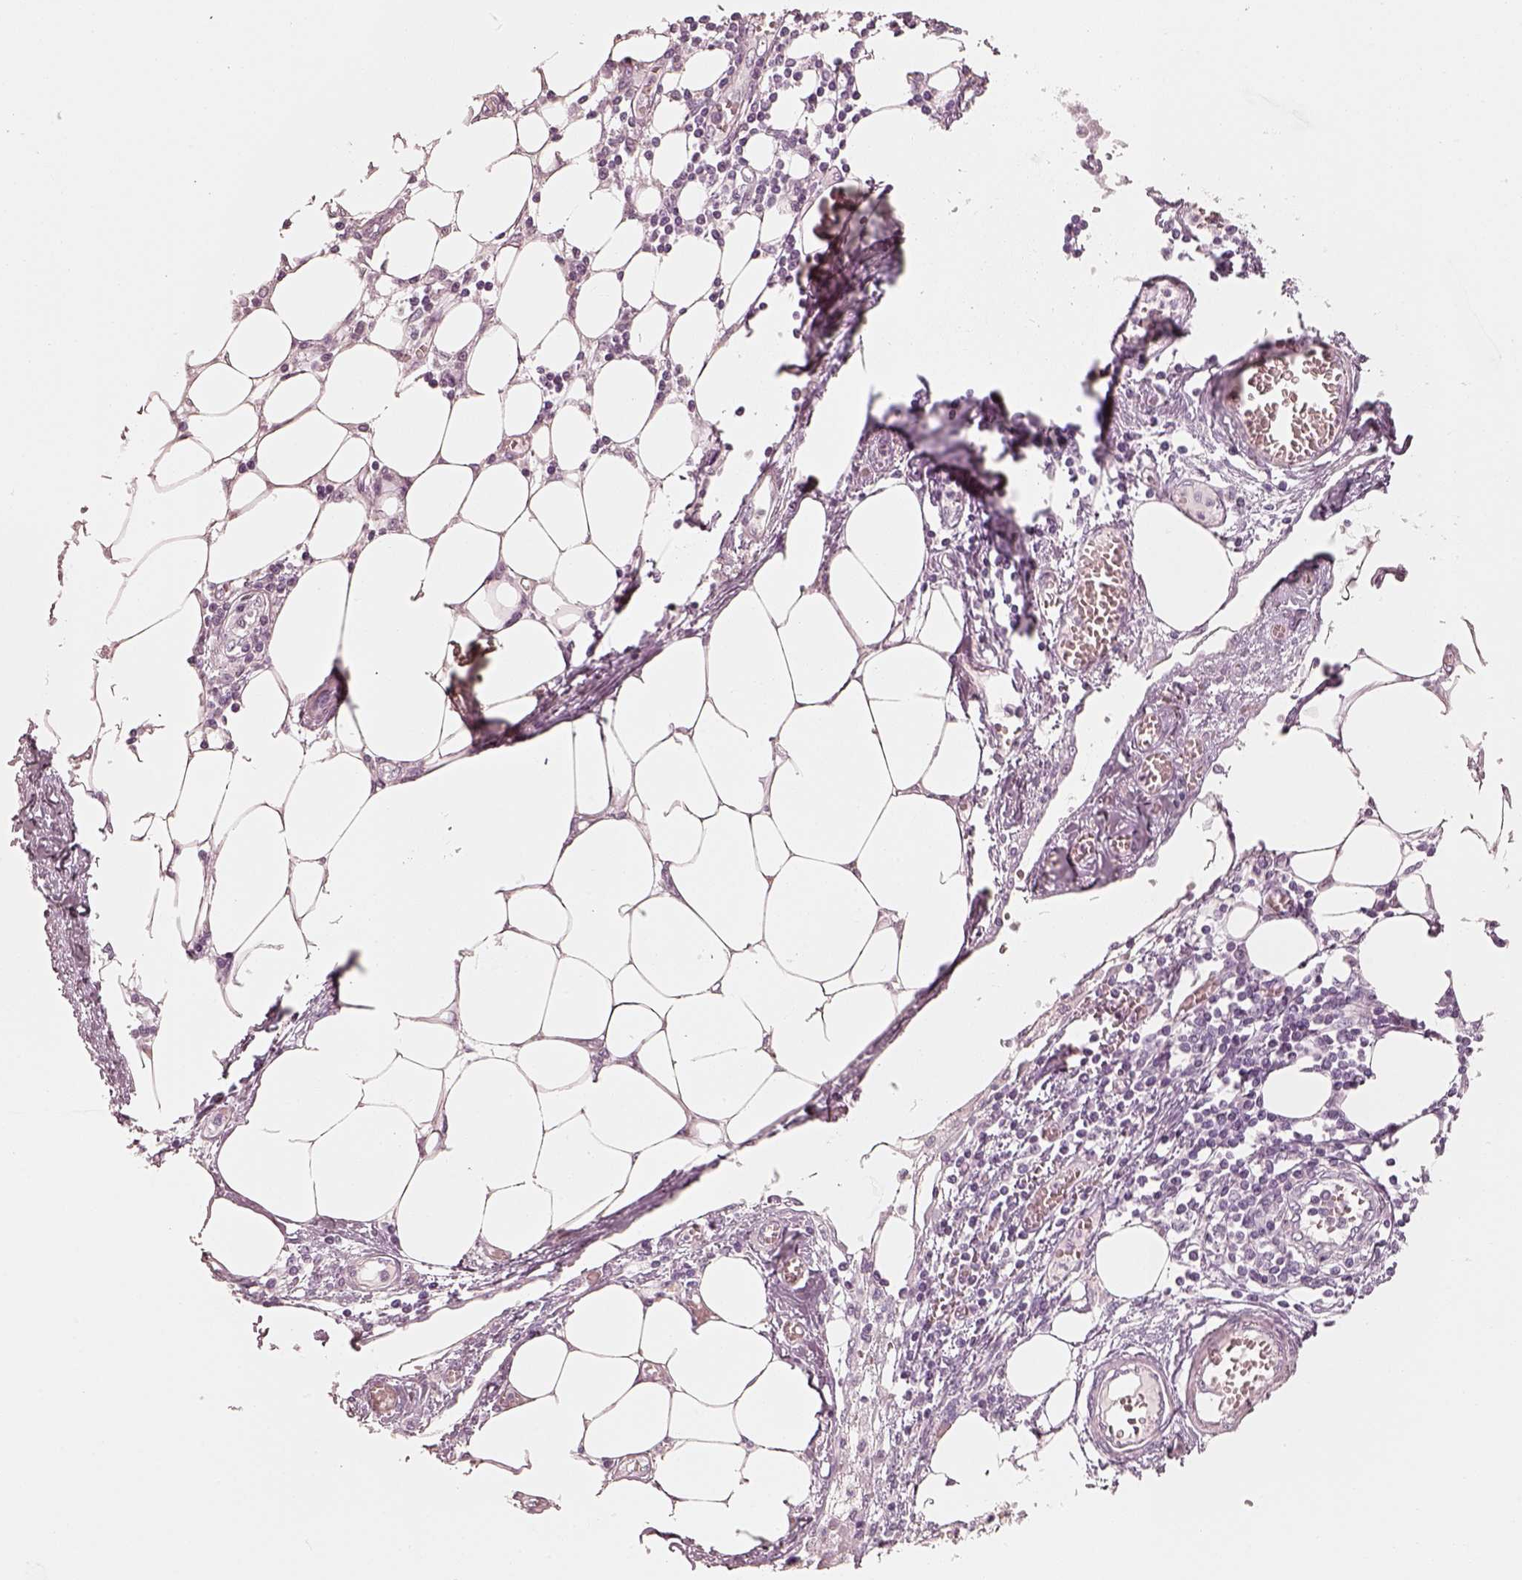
{"staining": {"intensity": "negative", "quantity": "none", "location": "none"}, "tissue": "endometrial cancer", "cell_type": "Tumor cells", "image_type": "cancer", "snomed": [{"axis": "morphology", "description": "Adenocarcinoma, NOS"}, {"axis": "morphology", "description": "Adenocarcinoma, metastatic, NOS"}, {"axis": "topography", "description": "Adipose tissue"}, {"axis": "topography", "description": "Endometrium"}], "caption": "Endometrial cancer was stained to show a protein in brown. There is no significant staining in tumor cells.", "gene": "R3HDML", "patient": {"sex": "female", "age": 67}}